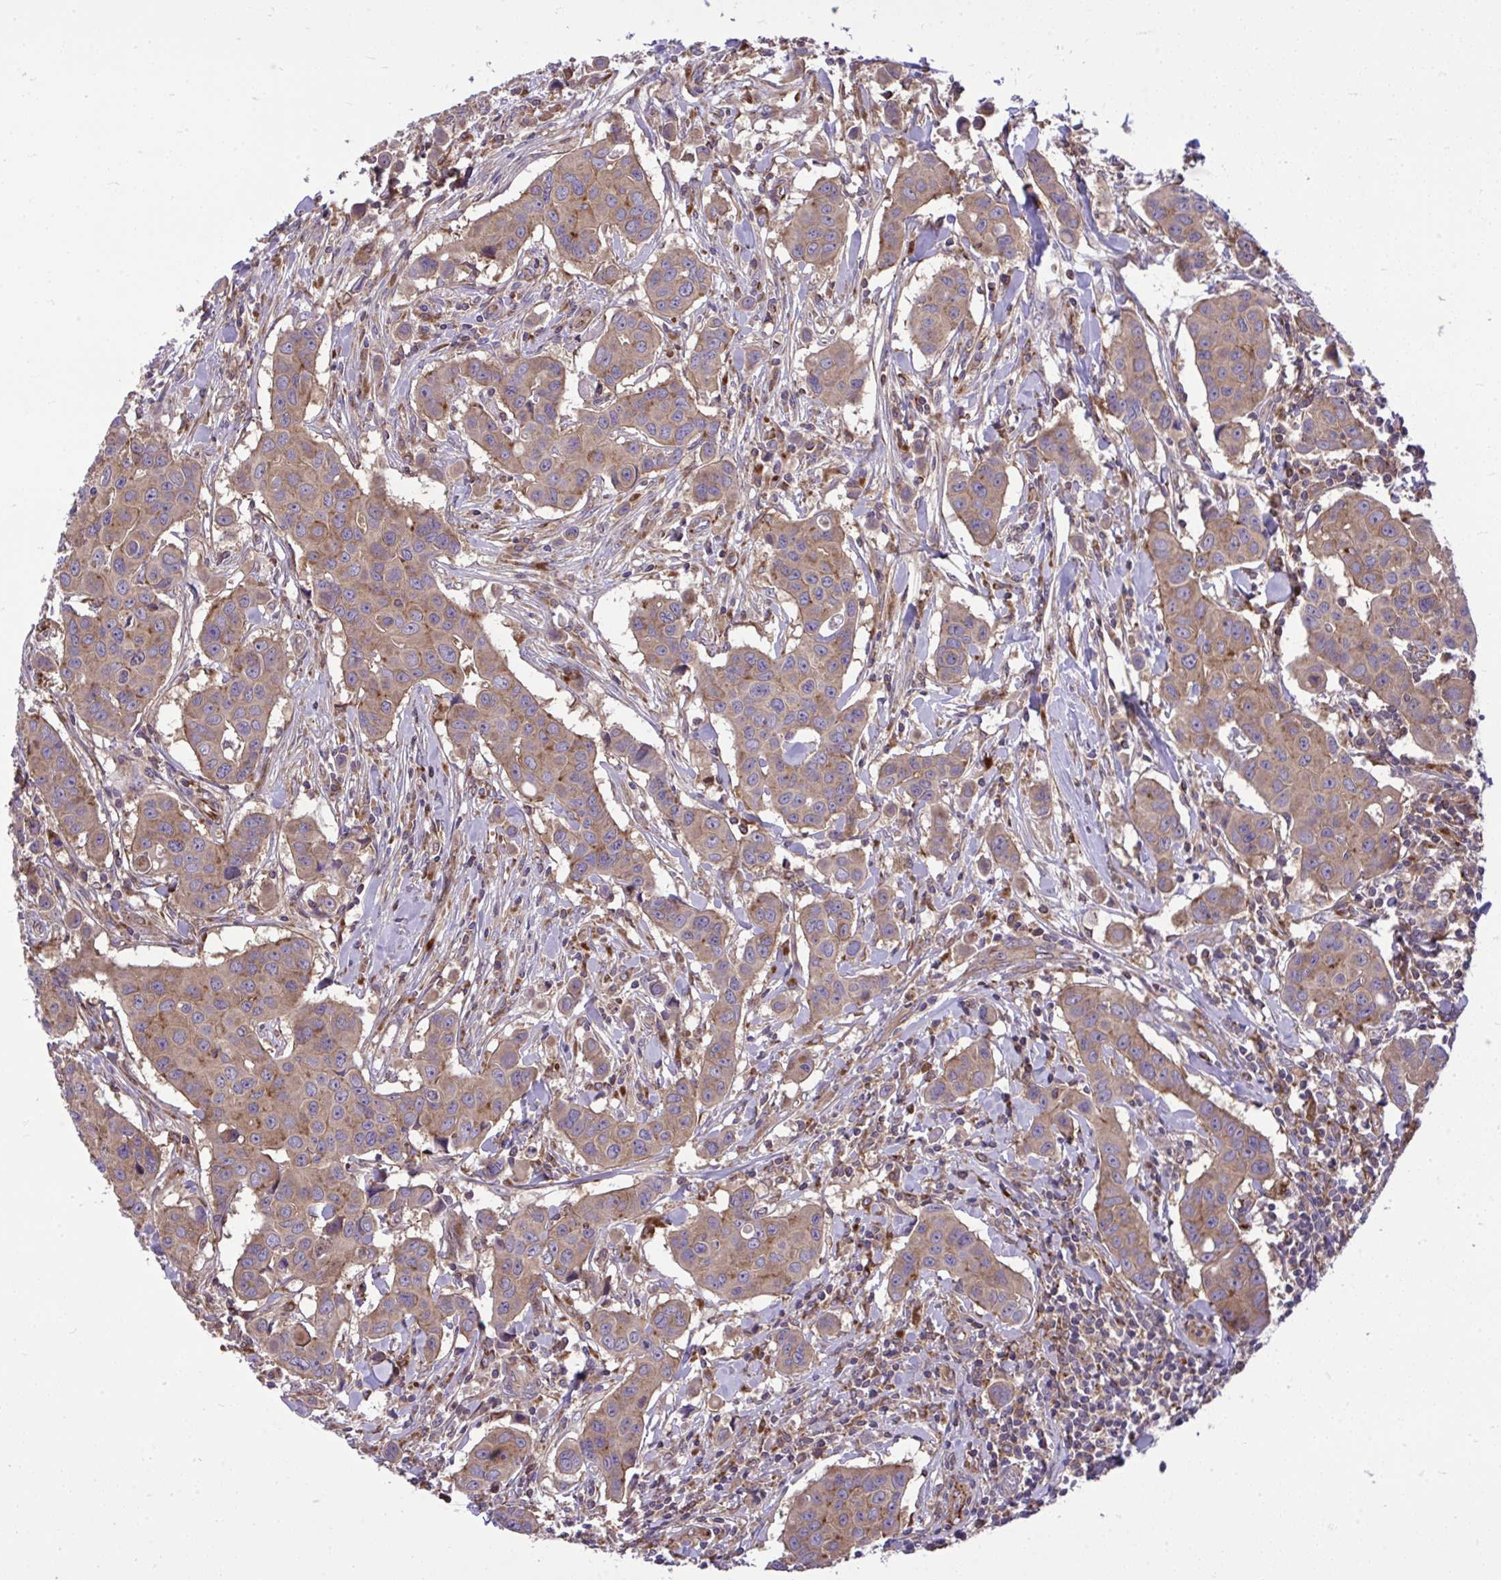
{"staining": {"intensity": "weak", "quantity": ">75%", "location": "cytoplasmic/membranous"}, "tissue": "breast cancer", "cell_type": "Tumor cells", "image_type": "cancer", "snomed": [{"axis": "morphology", "description": "Duct carcinoma"}, {"axis": "topography", "description": "Breast"}], "caption": "Tumor cells demonstrate low levels of weak cytoplasmic/membranous staining in about >75% of cells in breast cancer (invasive ductal carcinoma). (Stains: DAB (3,3'-diaminobenzidine) in brown, nuclei in blue, Microscopy: brightfield microscopy at high magnification).", "gene": "PAIP2", "patient": {"sex": "female", "age": 24}}